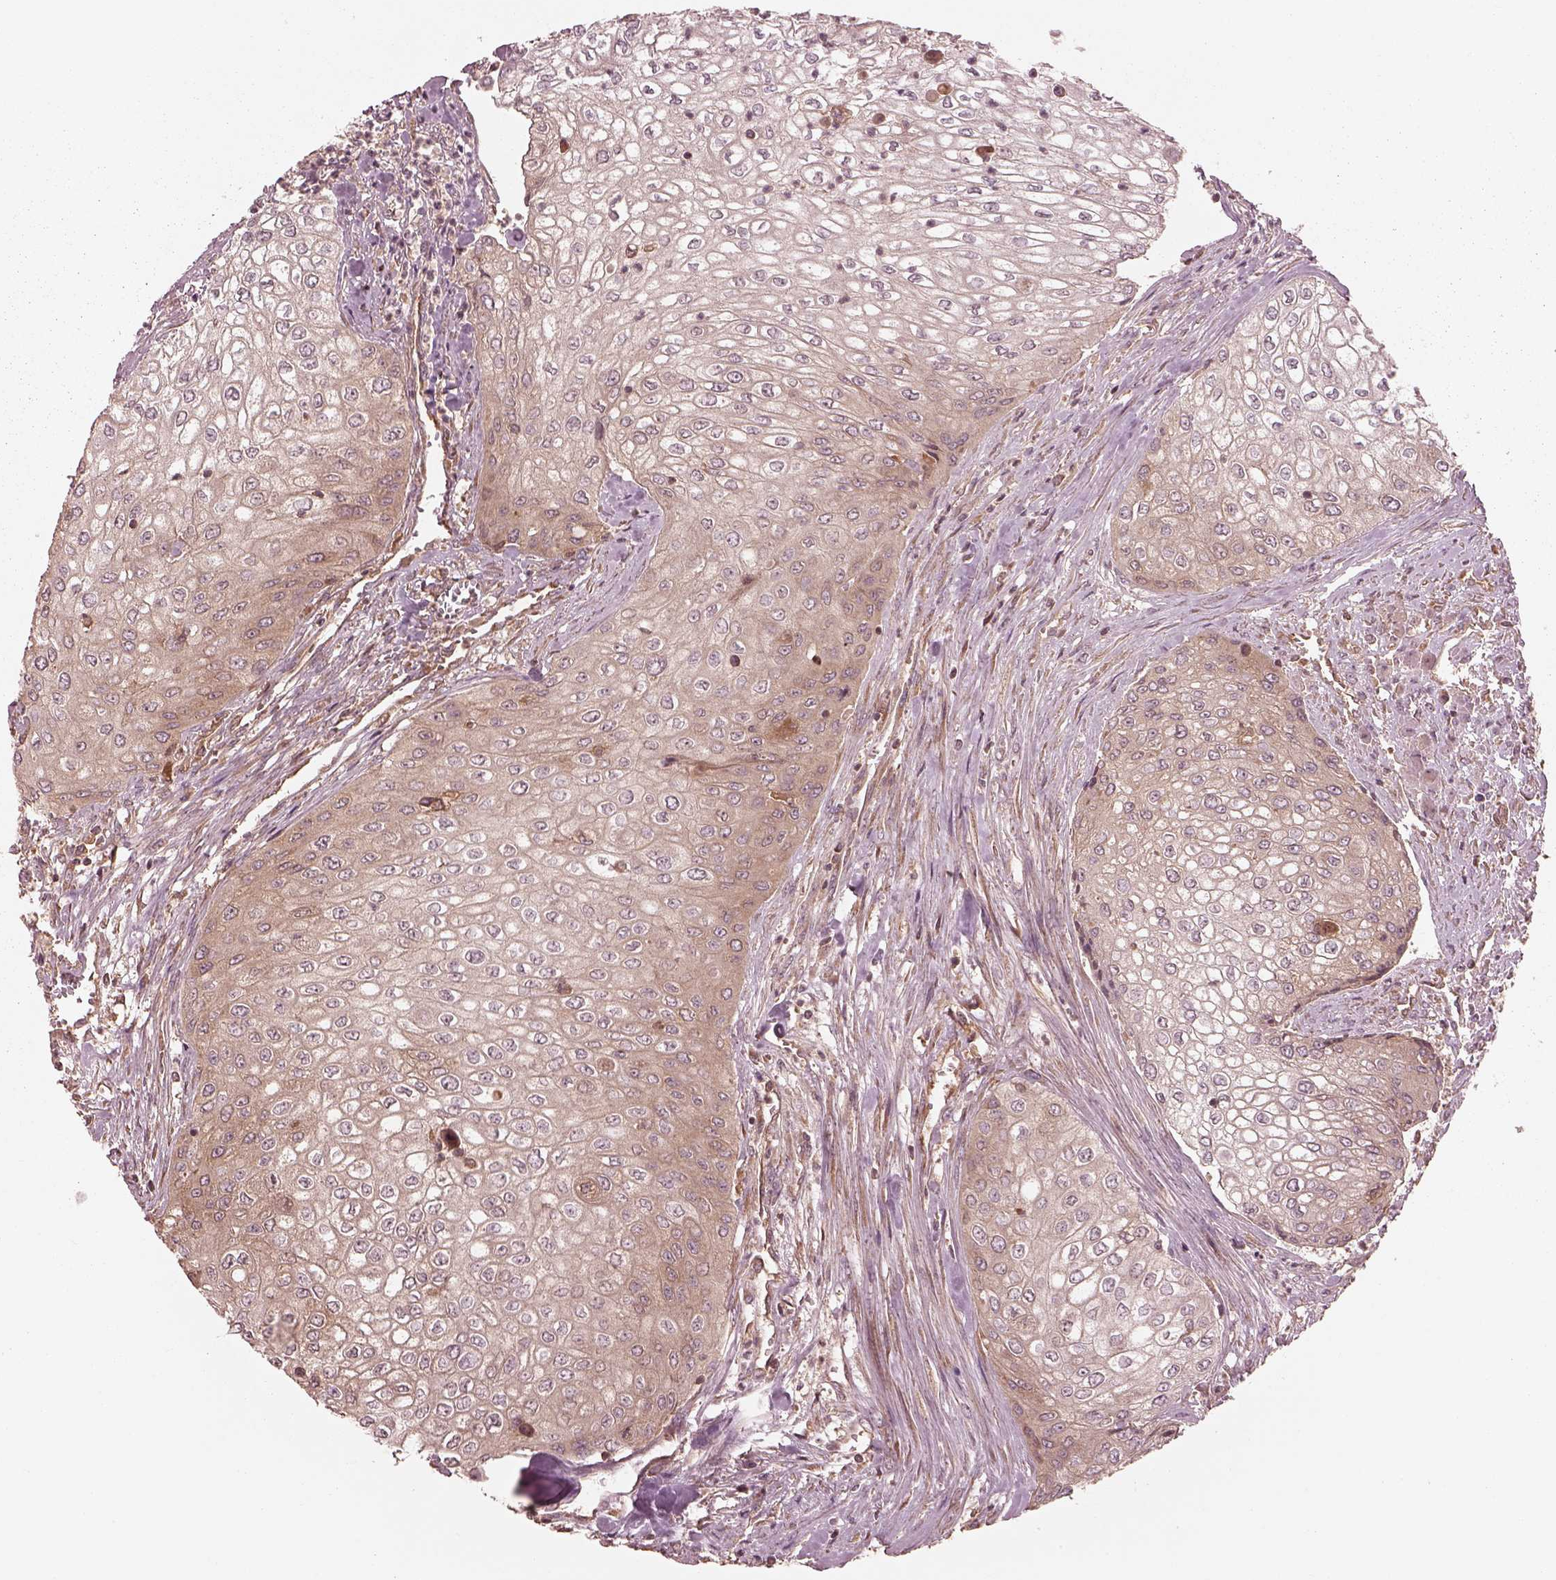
{"staining": {"intensity": "weak", "quantity": "25%-75%", "location": "cytoplasmic/membranous"}, "tissue": "urothelial cancer", "cell_type": "Tumor cells", "image_type": "cancer", "snomed": [{"axis": "morphology", "description": "Urothelial carcinoma, High grade"}, {"axis": "topography", "description": "Urinary bladder"}], "caption": "Urothelial cancer stained for a protein (brown) exhibits weak cytoplasmic/membranous positive positivity in approximately 25%-75% of tumor cells.", "gene": "PIK3R2", "patient": {"sex": "male", "age": 62}}